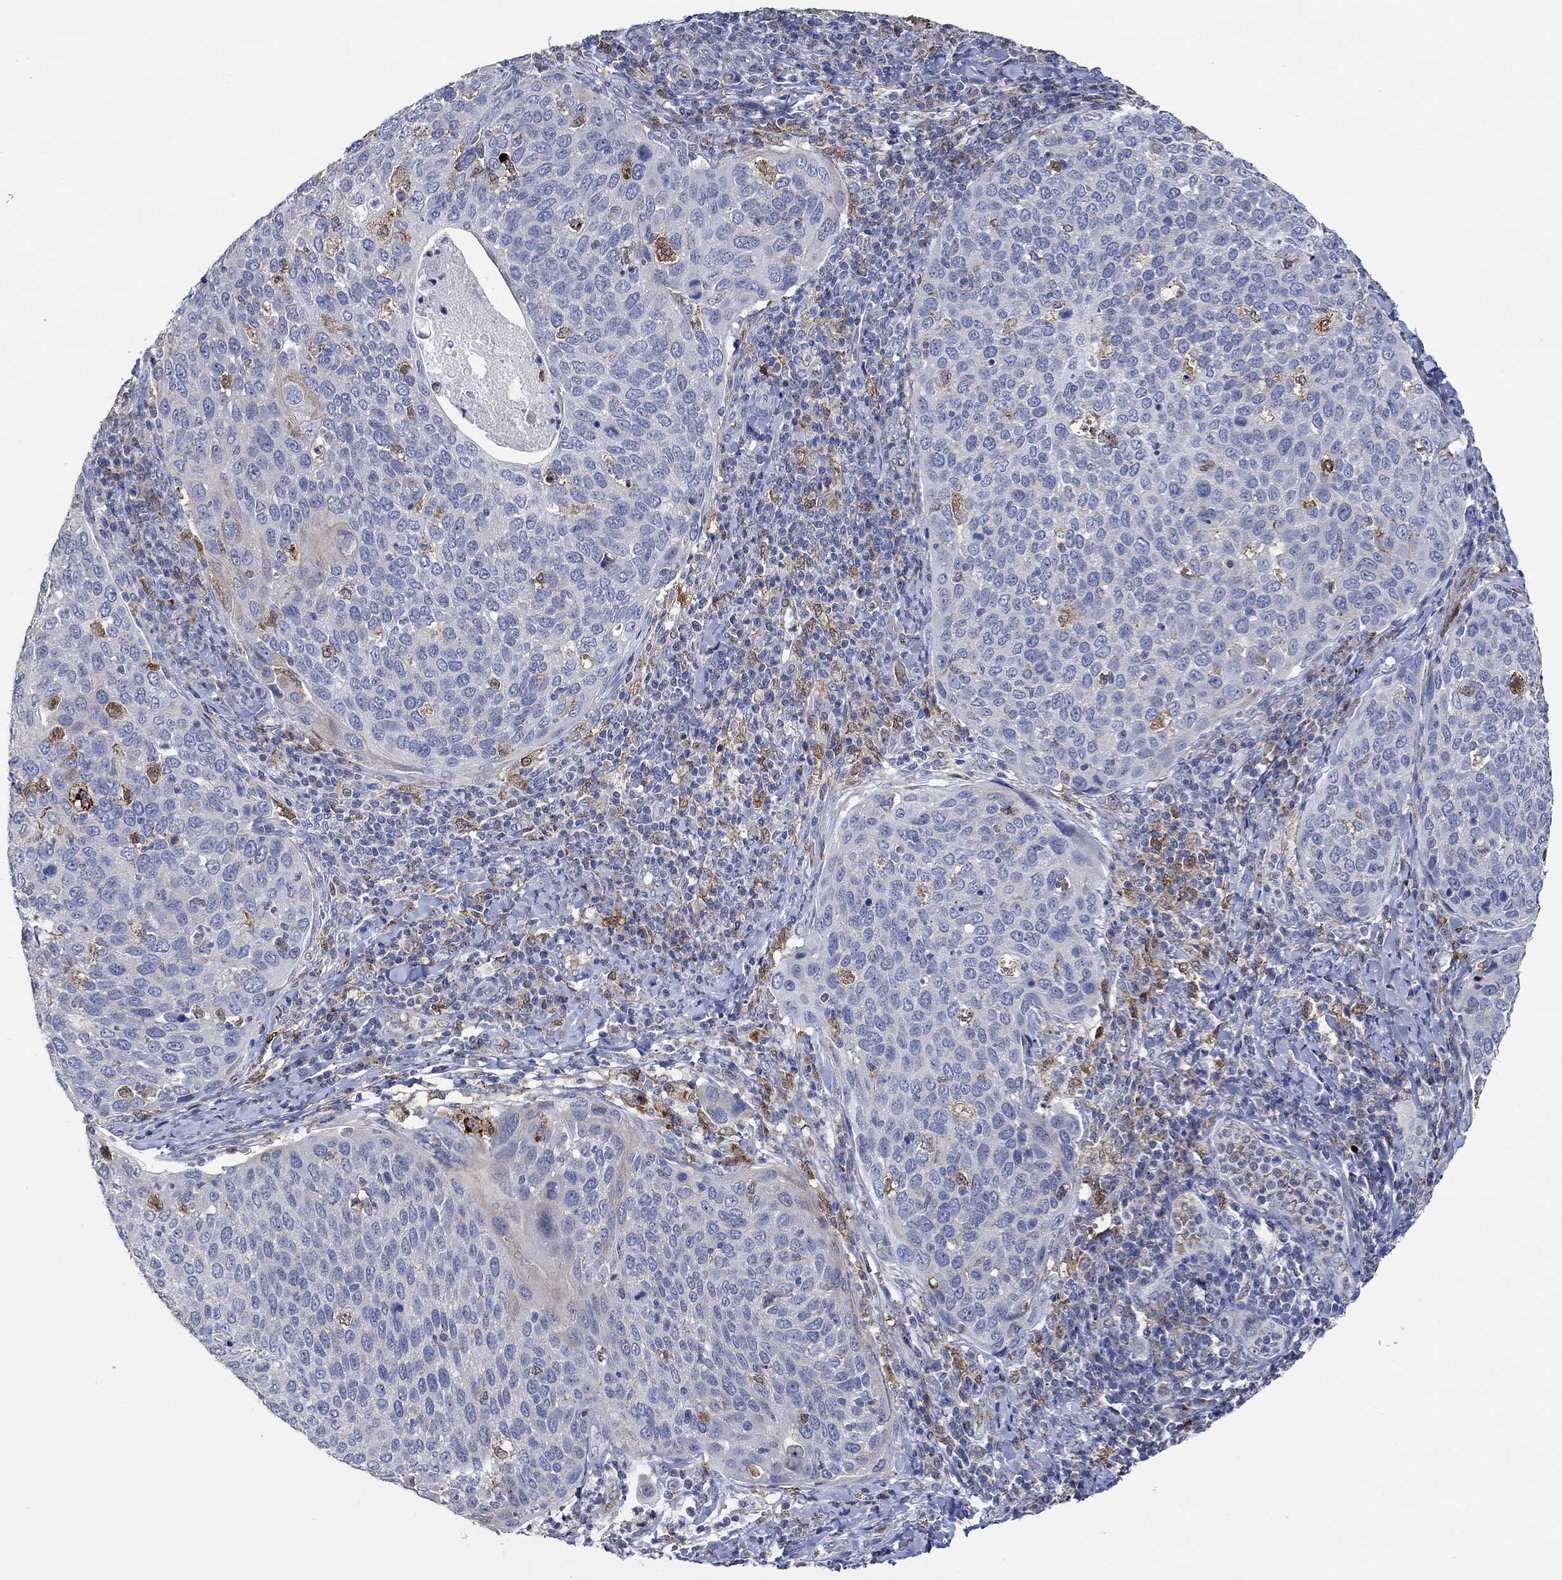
{"staining": {"intensity": "negative", "quantity": "none", "location": "none"}, "tissue": "cervical cancer", "cell_type": "Tumor cells", "image_type": "cancer", "snomed": [{"axis": "morphology", "description": "Squamous cell carcinoma, NOS"}, {"axis": "topography", "description": "Cervix"}], "caption": "This is an immunohistochemistry micrograph of human cervical squamous cell carcinoma. There is no expression in tumor cells.", "gene": "MPP1", "patient": {"sex": "female", "age": 54}}